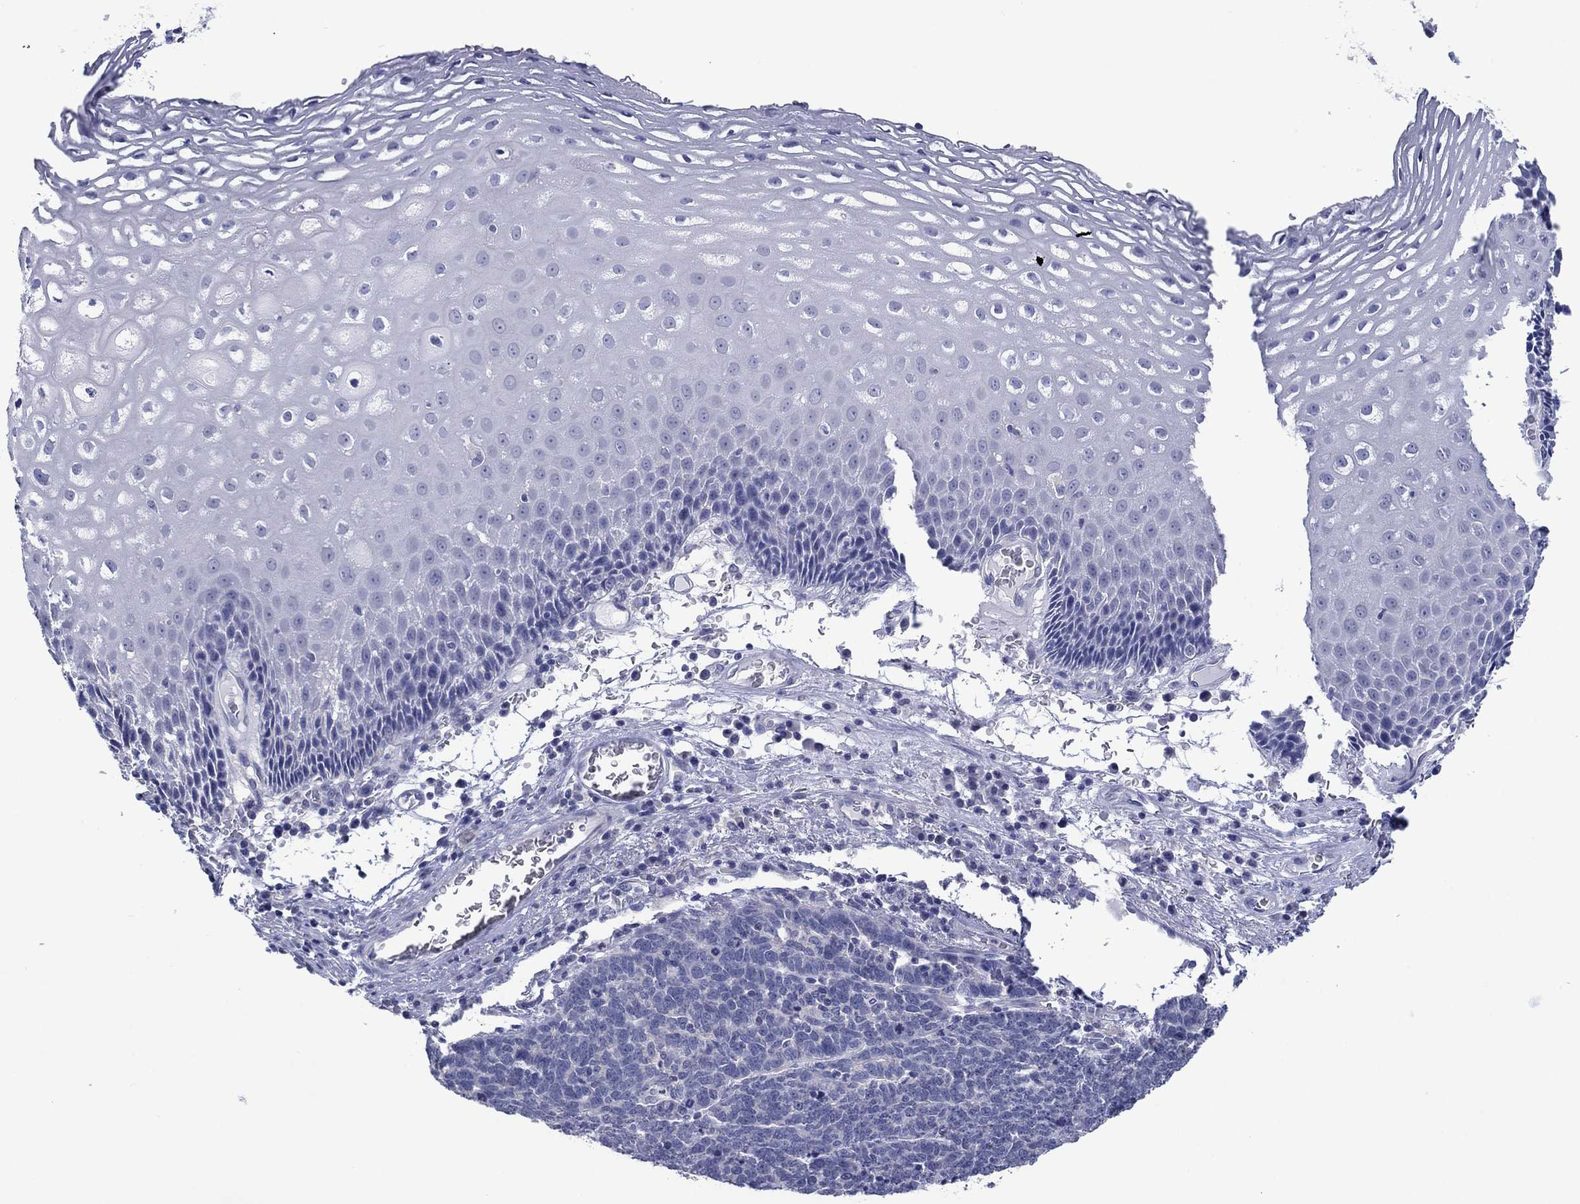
{"staining": {"intensity": "negative", "quantity": "none", "location": "none"}, "tissue": "esophagus", "cell_type": "Squamous epithelial cells", "image_type": "normal", "snomed": [{"axis": "morphology", "description": "Normal tissue, NOS"}, {"axis": "topography", "description": "Esophagus"}], "caption": "Squamous epithelial cells show no significant protein positivity in unremarkable esophagus. The staining was performed using DAB (3,3'-diaminobenzidine) to visualize the protein expression in brown, while the nuclei were stained in blue with hematoxylin (Magnification: 20x).", "gene": "FER1L6", "patient": {"sex": "male", "age": 76}}